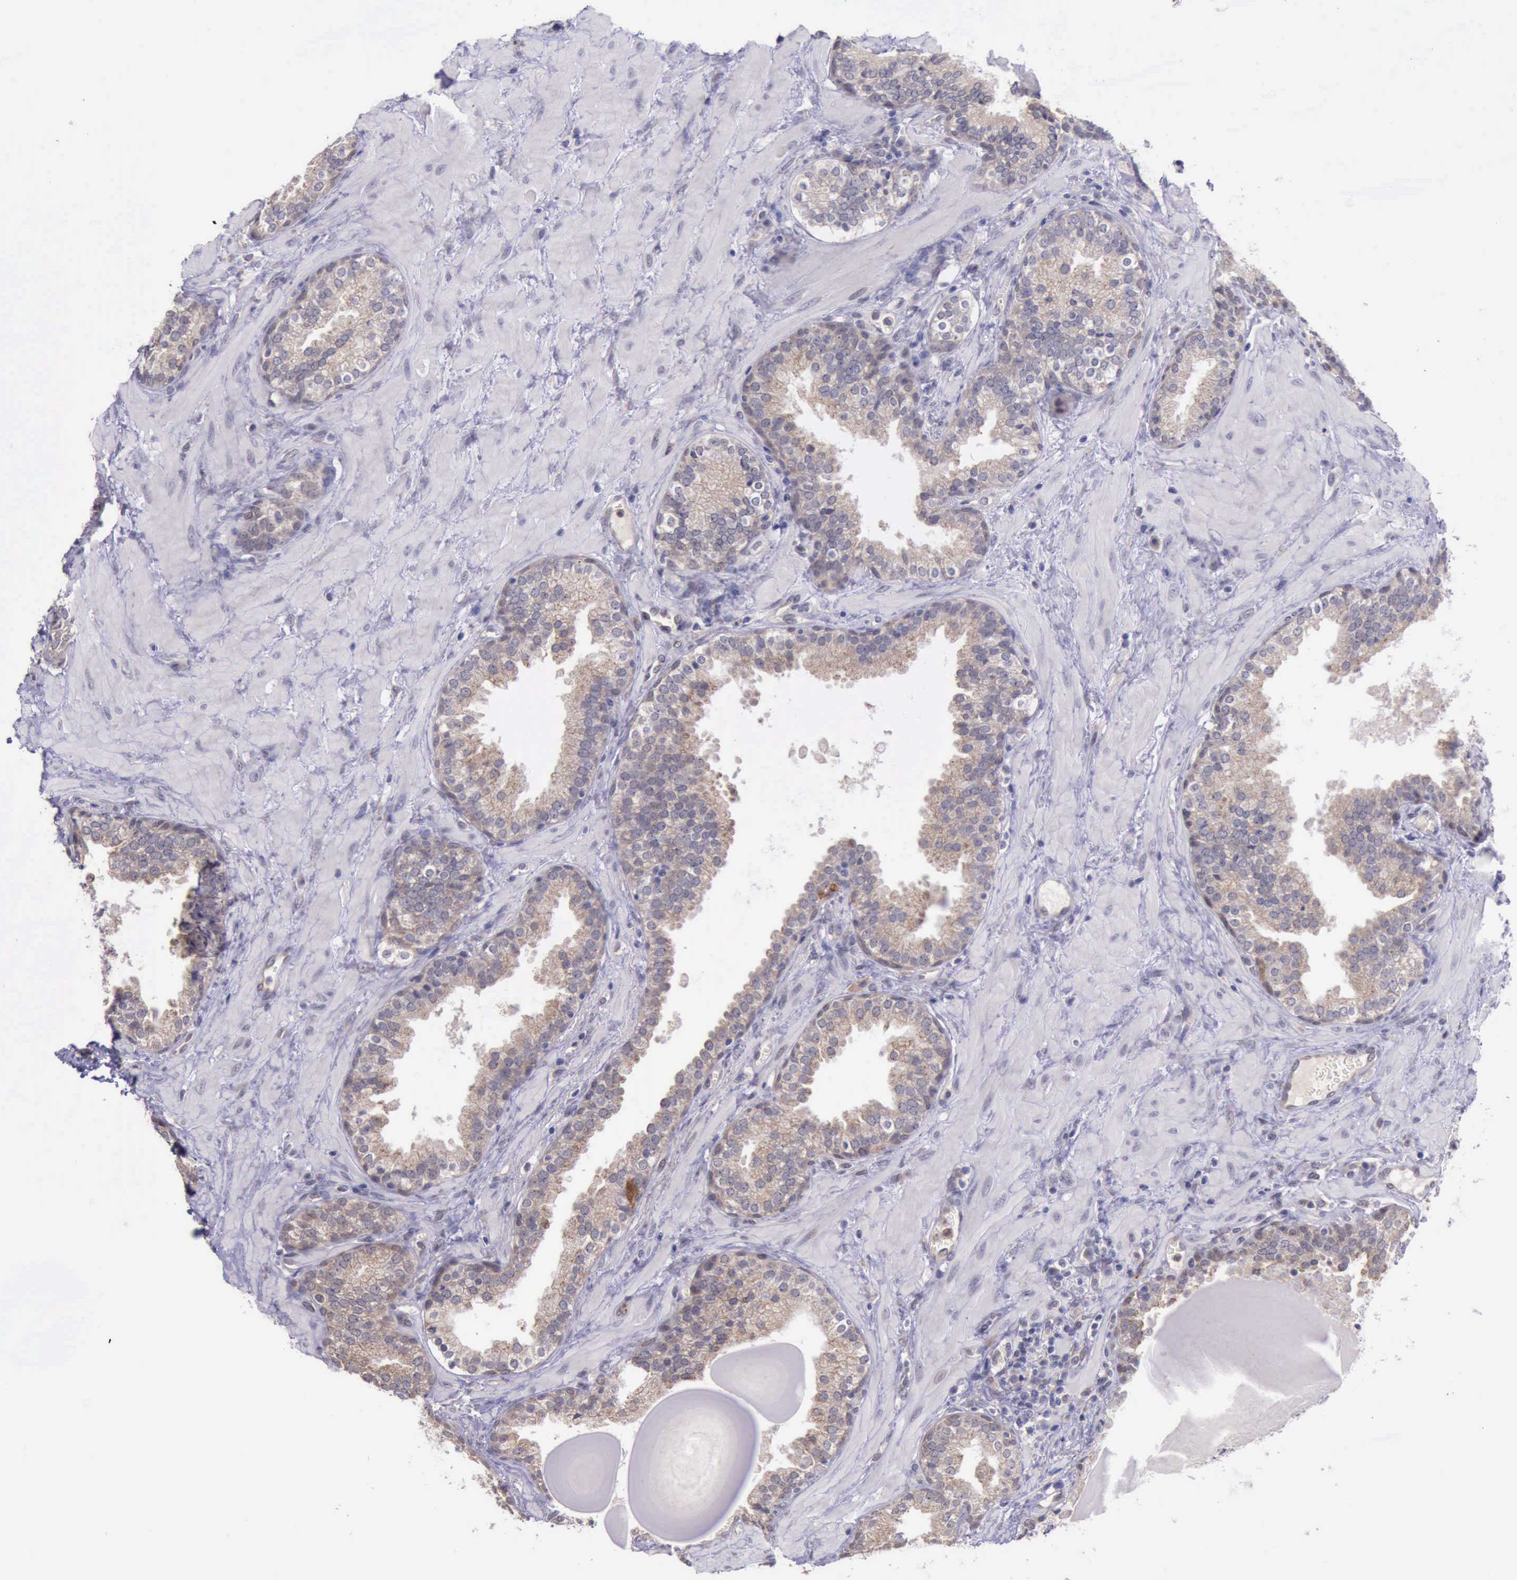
{"staining": {"intensity": "weak", "quantity": ">75%", "location": "cytoplasmic/membranous"}, "tissue": "prostate", "cell_type": "Glandular cells", "image_type": "normal", "snomed": [{"axis": "morphology", "description": "Normal tissue, NOS"}, {"axis": "topography", "description": "Prostate"}], "caption": "The photomicrograph exhibits immunohistochemical staining of benign prostate. There is weak cytoplasmic/membranous staining is present in approximately >75% of glandular cells. (DAB (3,3'-diaminobenzidine) IHC, brown staining for protein, blue staining for nuclei).", "gene": "PLEK2", "patient": {"sex": "male", "age": 51}}